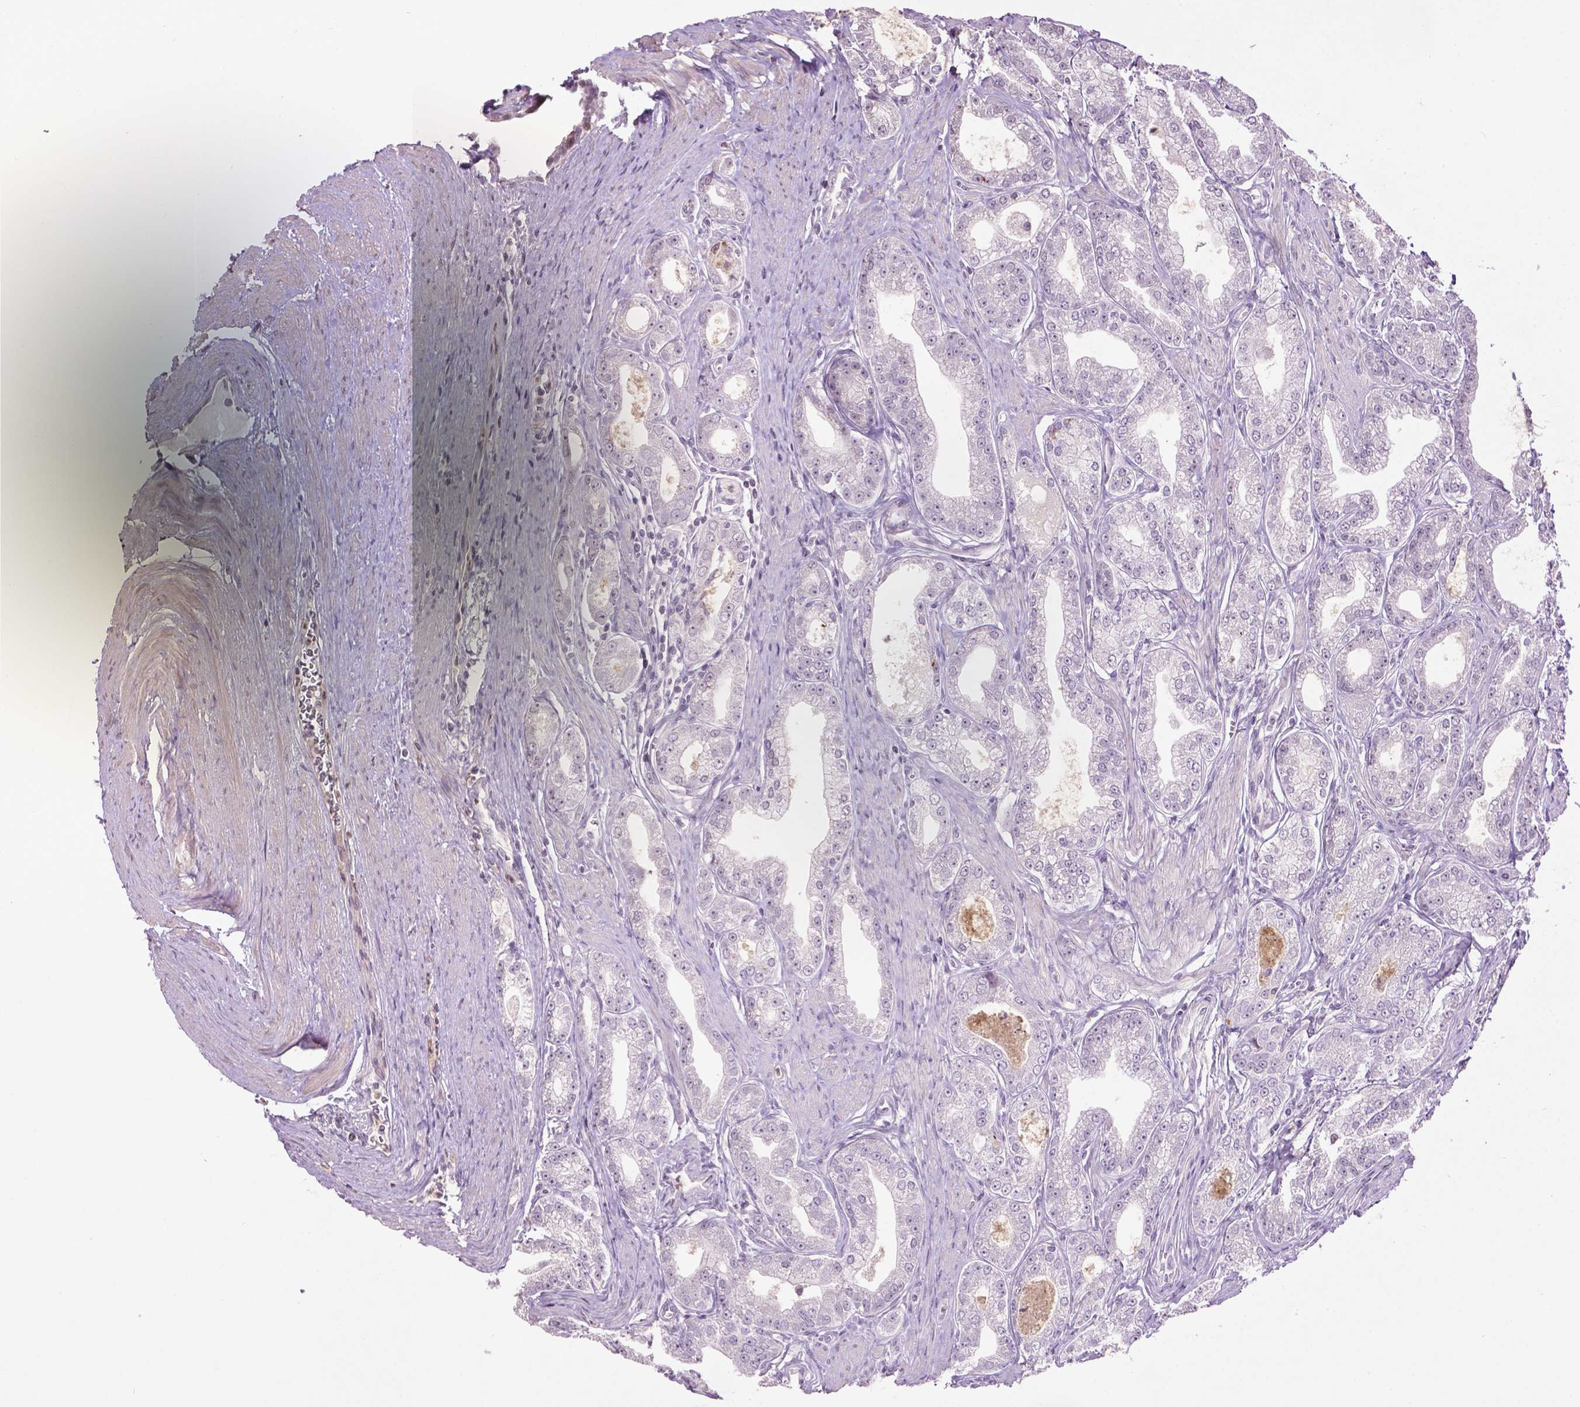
{"staining": {"intensity": "negative", "quantity": "none", "location": "none"}, "tissue": "prostate cancer", "cell_type": "Tumor cells", "image_type": "cancer", "snomed": [{"axis": "morphology", "description": "Adenocarcinoma, NOS"}, {"axis": "topography", "description": "Prostate"}], "caption": "IHC image of prostate cancer stained for a protein (brown), which reveals no staining in tumor cells.", "gene": "NTNG2", "patient": {"sex": "male", "age": 71}}